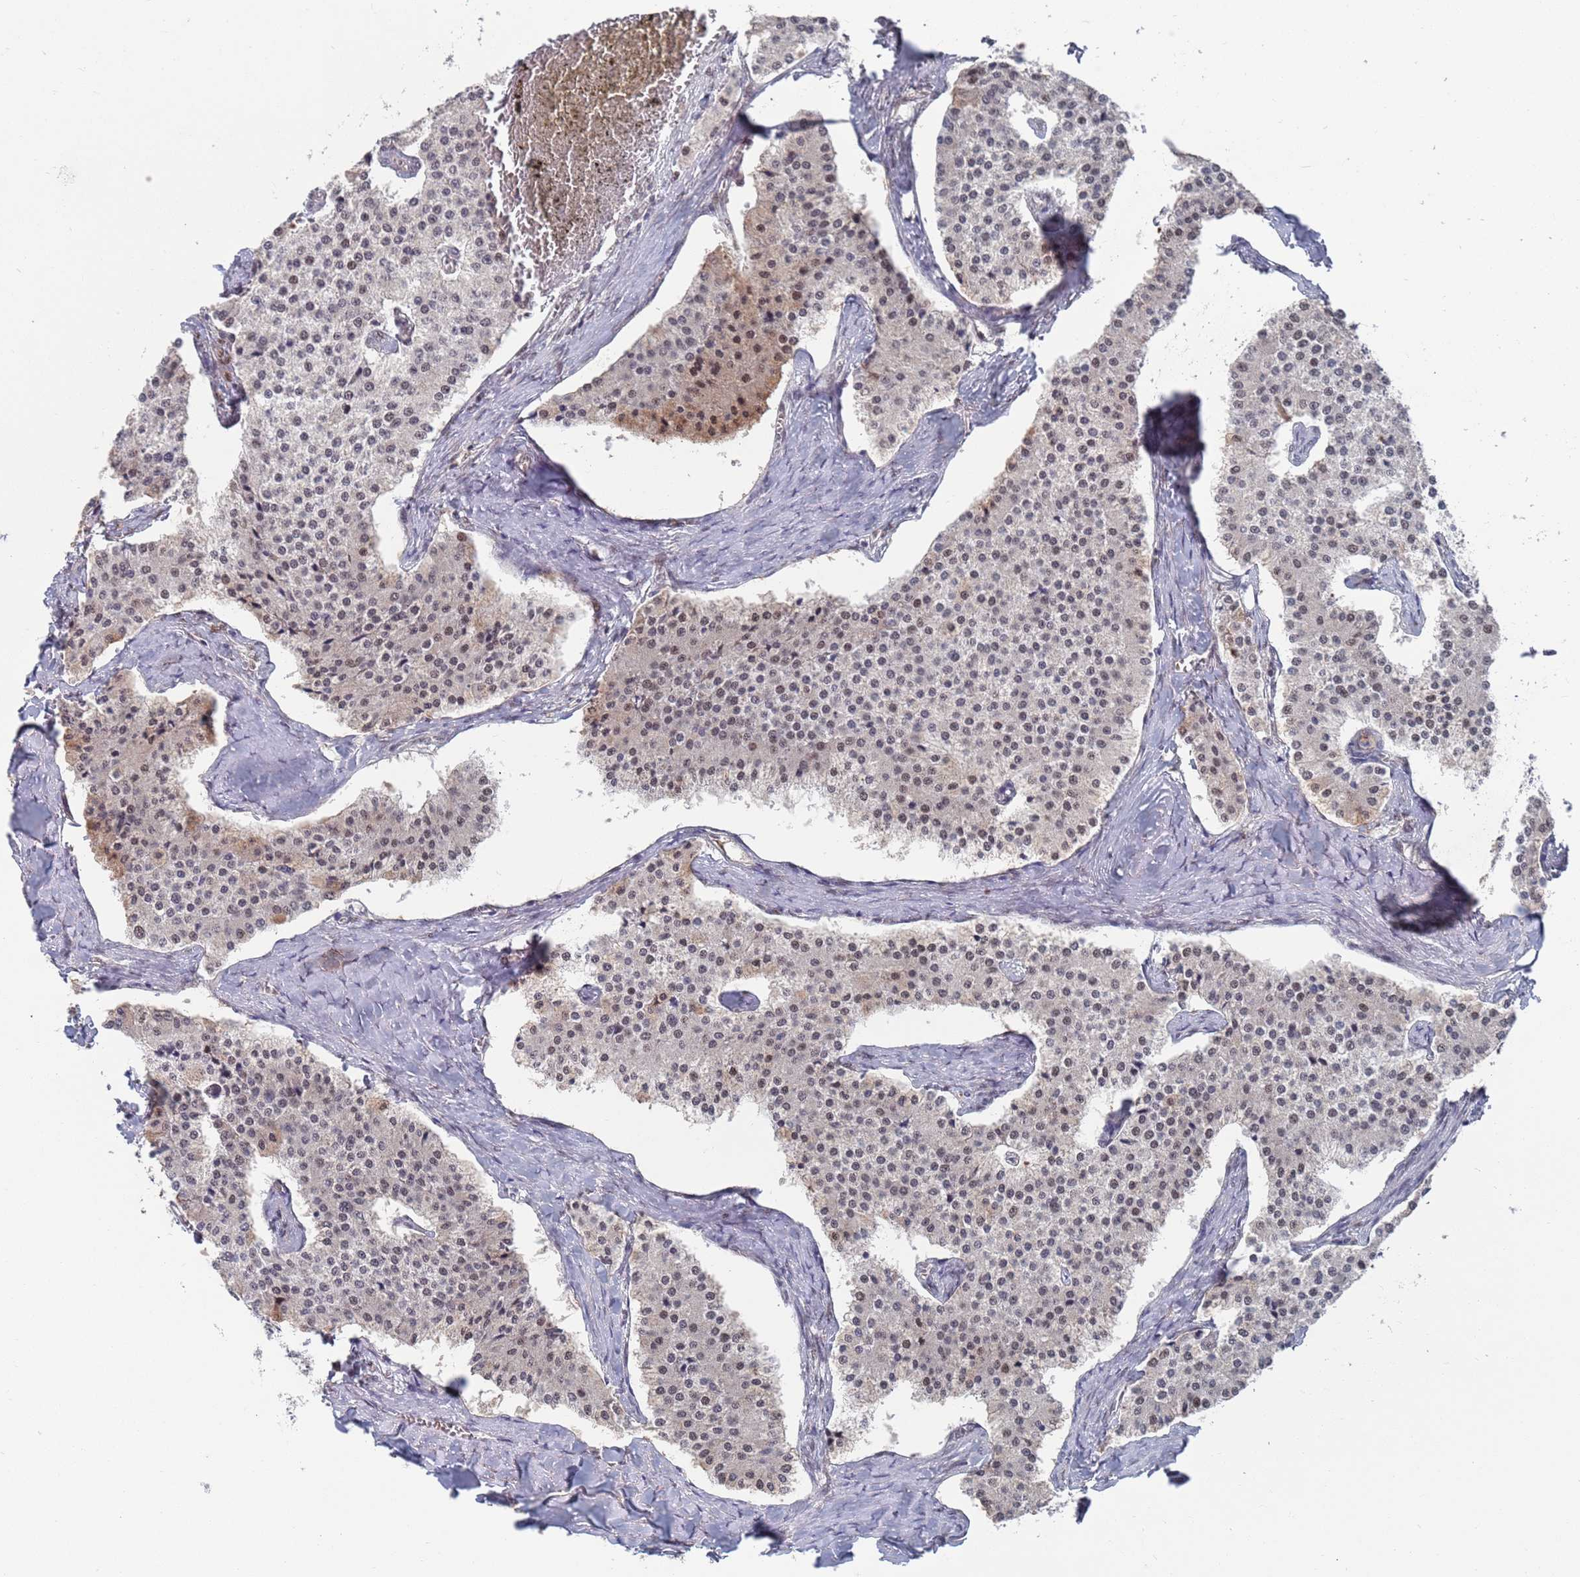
{"staining": {"intensity": "weak", "quantity": "25%-75%", "location": "nuclear"}, "tissue": "carcinoid", "cell_type": "Tumor cells", "image_type": "cancer", "snomed": [{"axis": "morphology", "description": "Carcinoid, malignant, NOS"}, {"axis": "topography", "description": "Colon"}], "caption": "Human malignant carcinoid stained with a protein marker demonstrates weak staining in tumor cells.", "gene": "RPP25", "patient": {"sex": "female", "age": 52}}